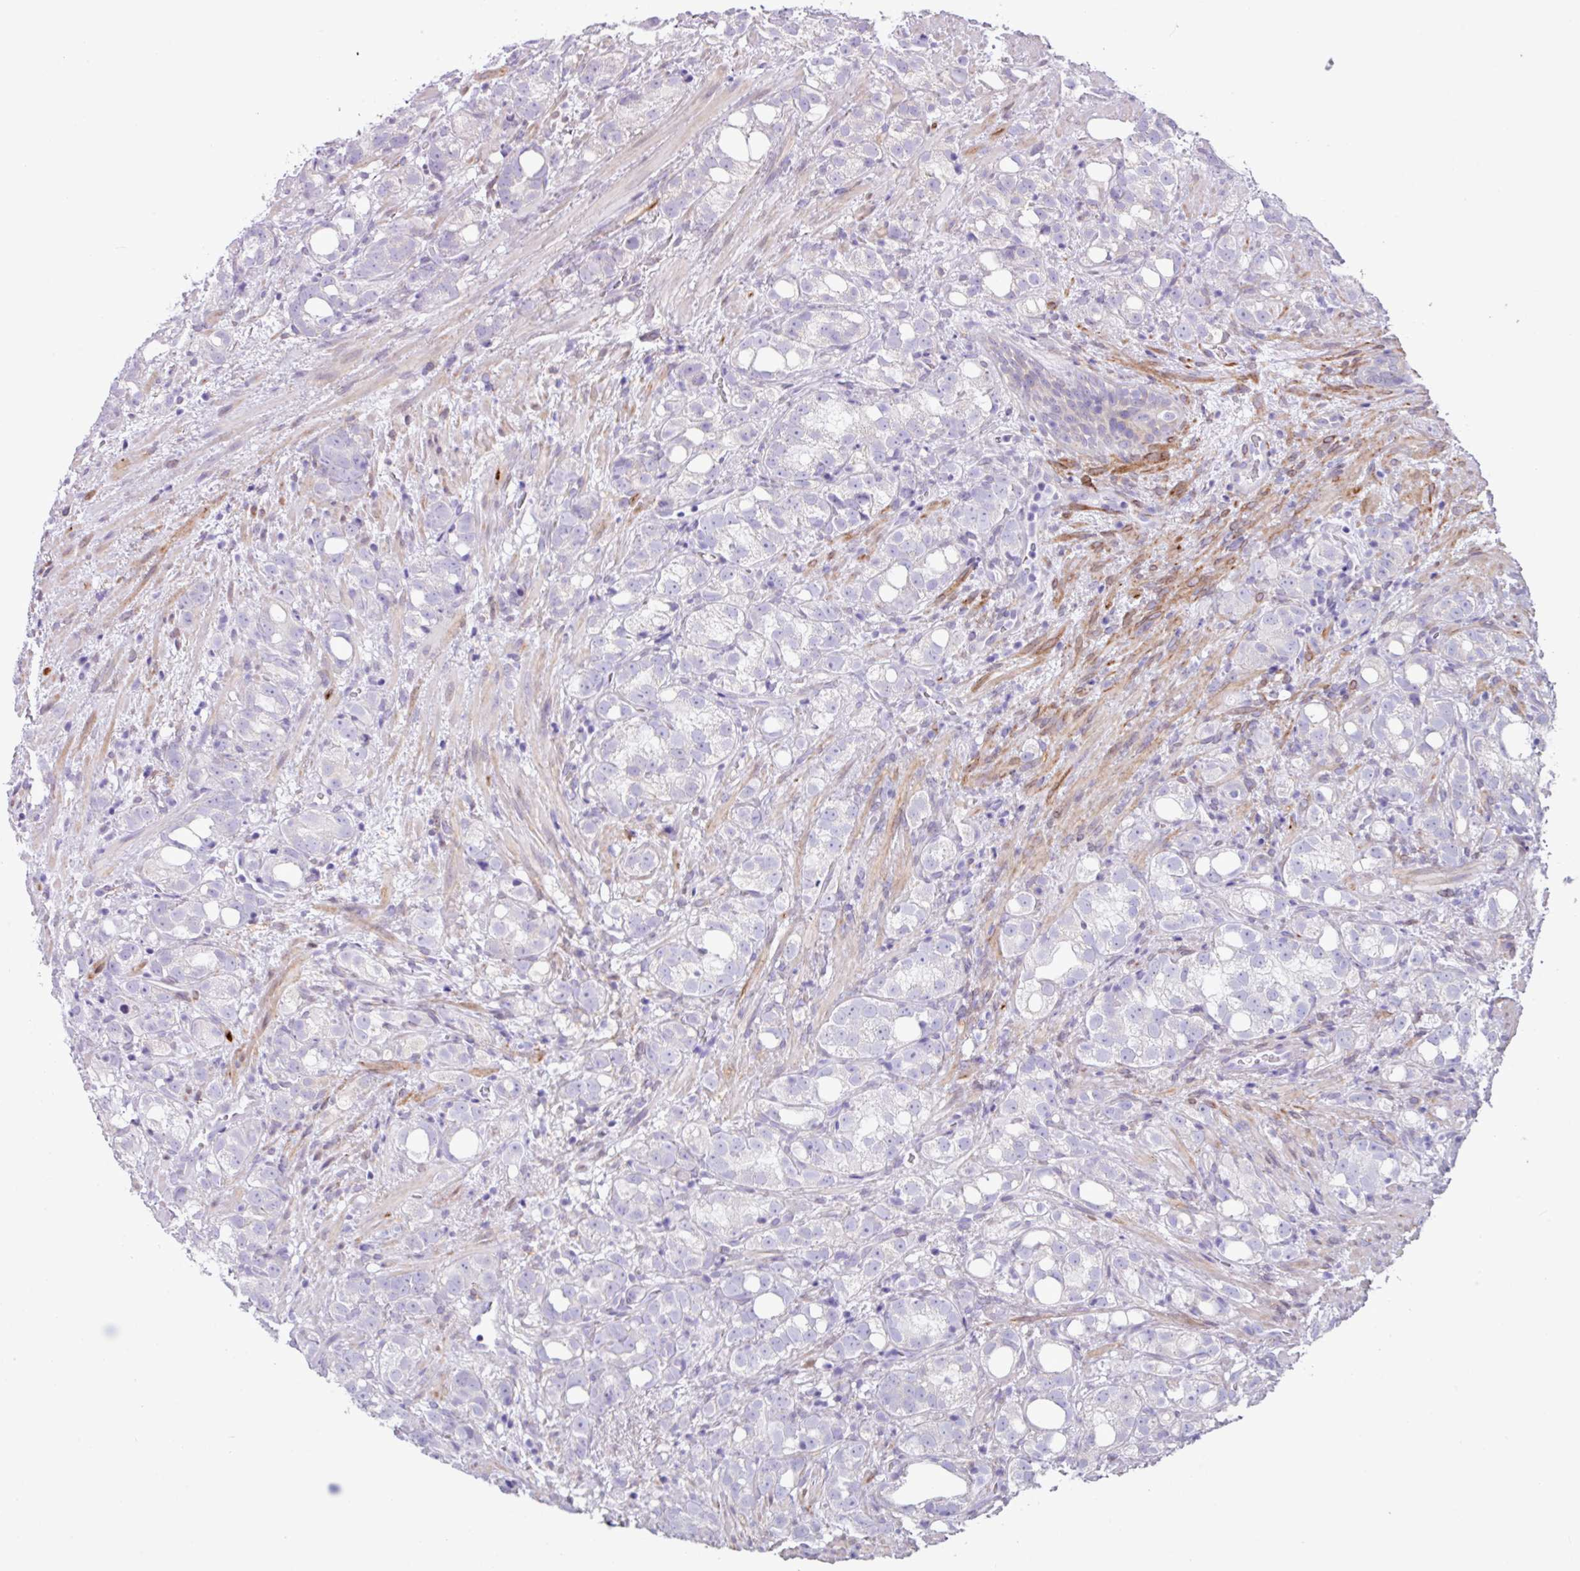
{"staining": {"intensity": "negative", "quantity": "none", "location": "none"}, "tissue": "prostate cancer", "cell_type": "Tumor cells", "image_type": "cancer", "snomed": [{"axis": "morphology", "description": "Adenocarcinoma, High grade"}, {"axis": "topography", "description": "Prostate"}], "caption": "Adenocarcinoma (high-grade) (prostate) stained for a protein using IHC displays no staining tumor cells.", "gene": "SLC38A1", "patient": {"sex": "male", "age": 82}}